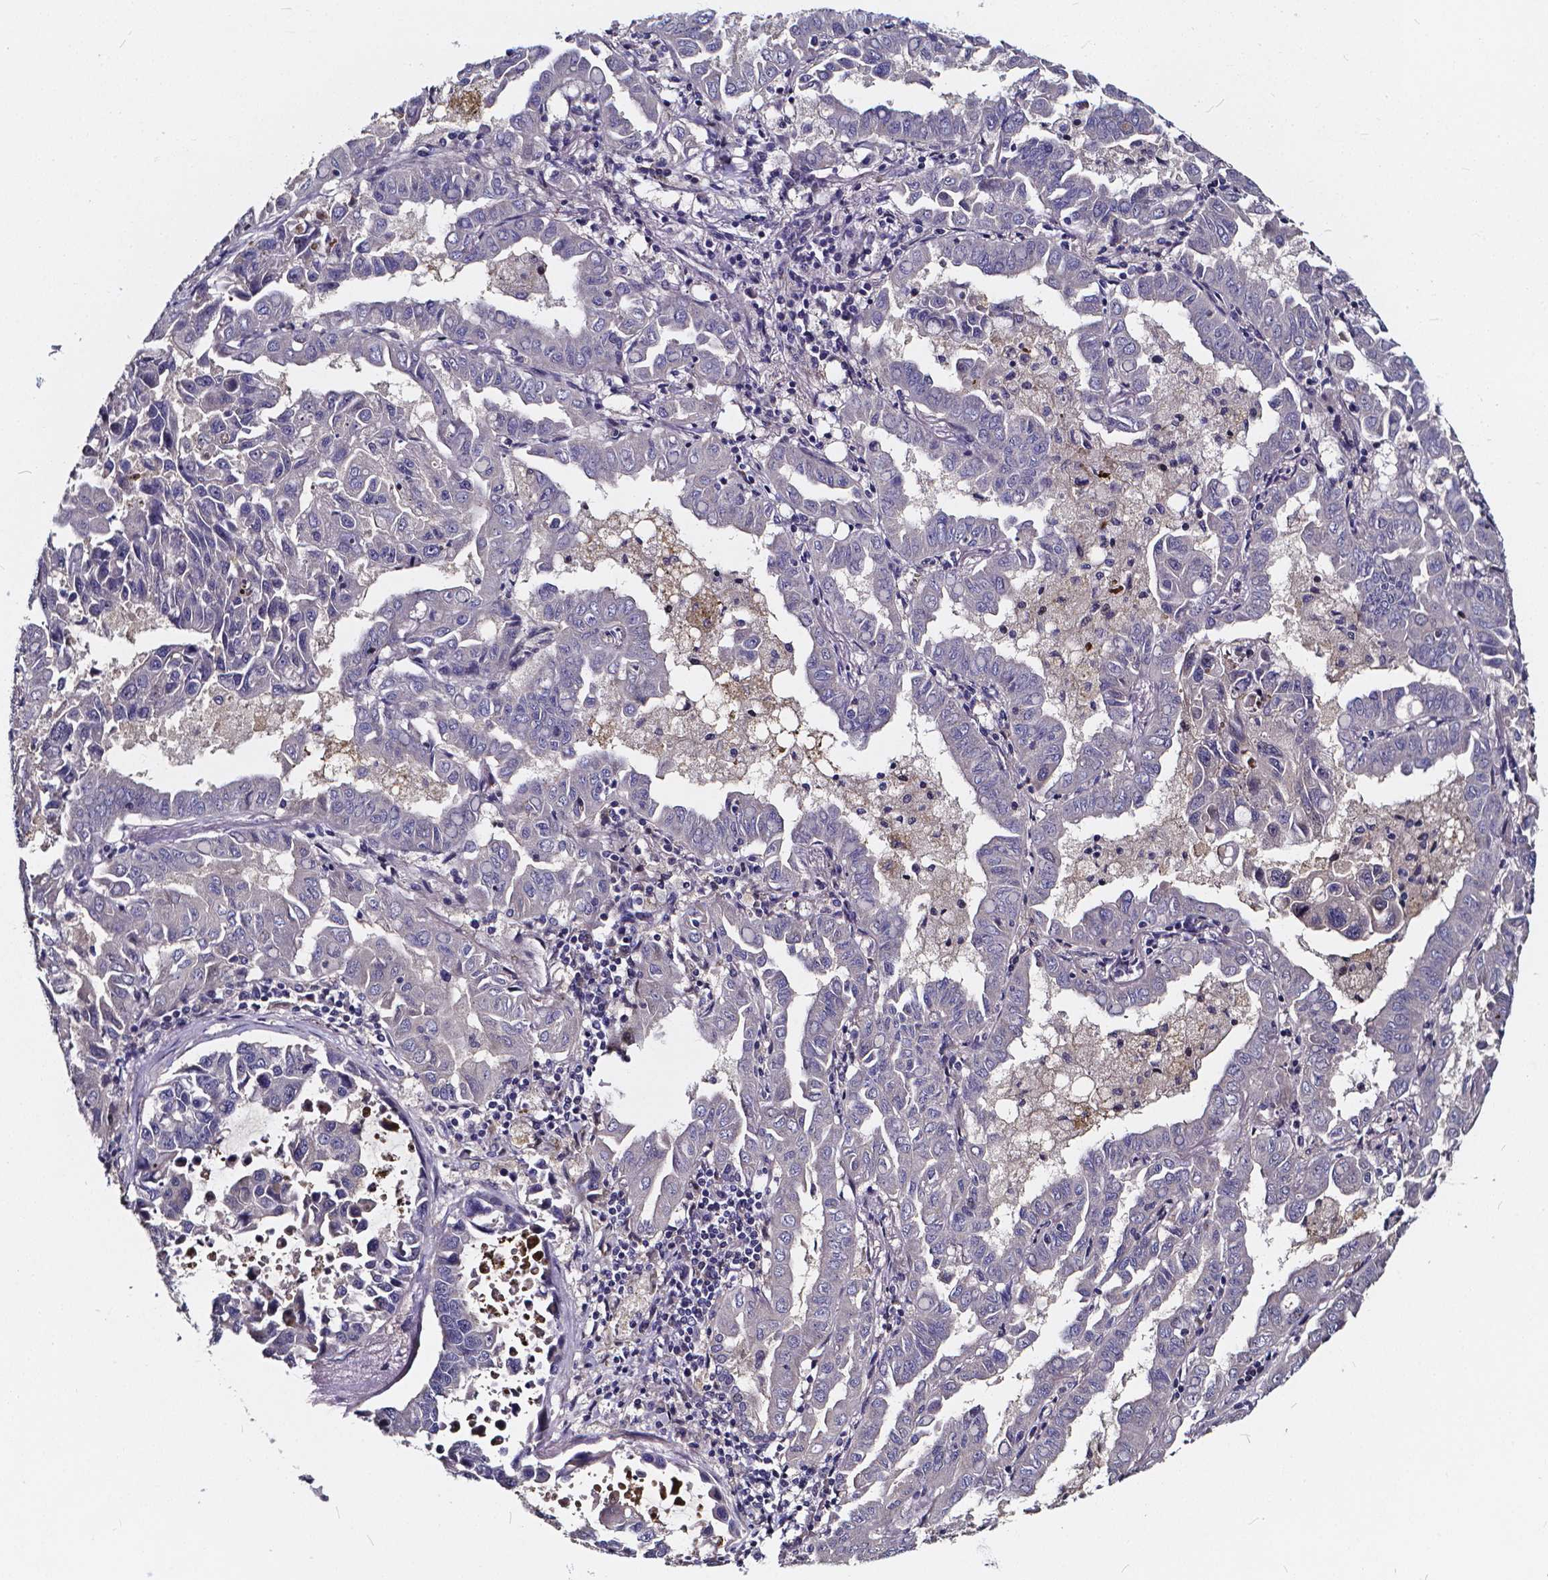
{"staining": {"intensity": "negative", "quantity": "none", "location": "none"}, "tissue": "lung cancer", "cell_type": "Tumor cells", "image_type": "cancer", "snomed": [{"axis": "morphology", "description": "Adenocarcinoma, NOS"}, {"axis": "topography", "description": "Lung"}], "caption": "The image displays no significant staining in tumor cells of lung adenocarcinoma.", "gene": "SOWAHA", "patient": {"sex": "male", "age": 64}}